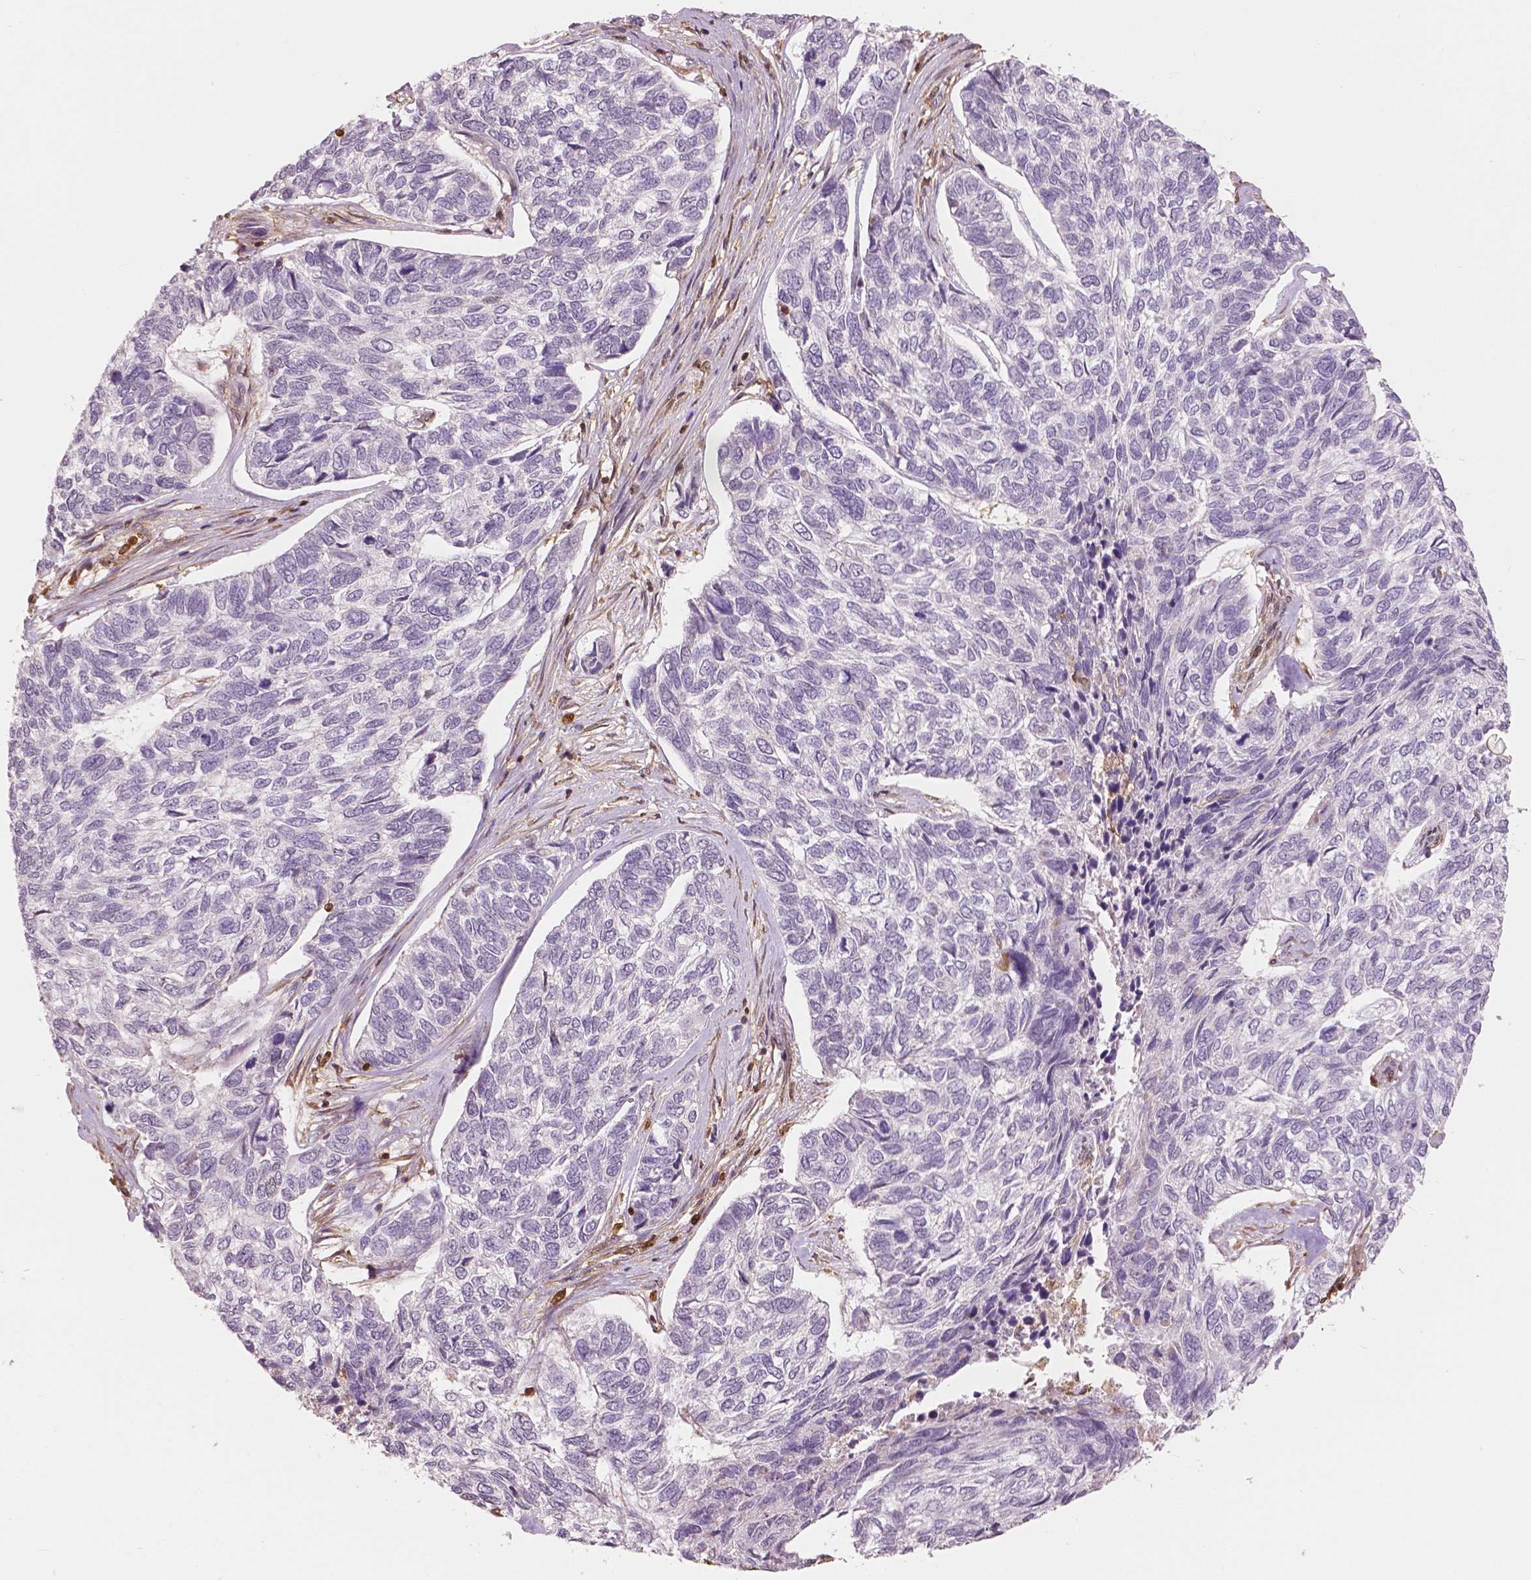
{"staining": {"intensity": "negative", "quantity": "none", "location": "none"}, "tissue": "skin cancer", "cell_type": "Tumor cells", "image_type": "cancer", "snomed": [{"axis": "morphology", "description": "Basal cell carcinoma"}, {"axis": "topography", "description": "Skin"}], "caption": "Tumor cells show no significant staining in basal cell carcinoma (skin).", "gene": "S100A4", "patient": {"sex": "female", "age": 65}}